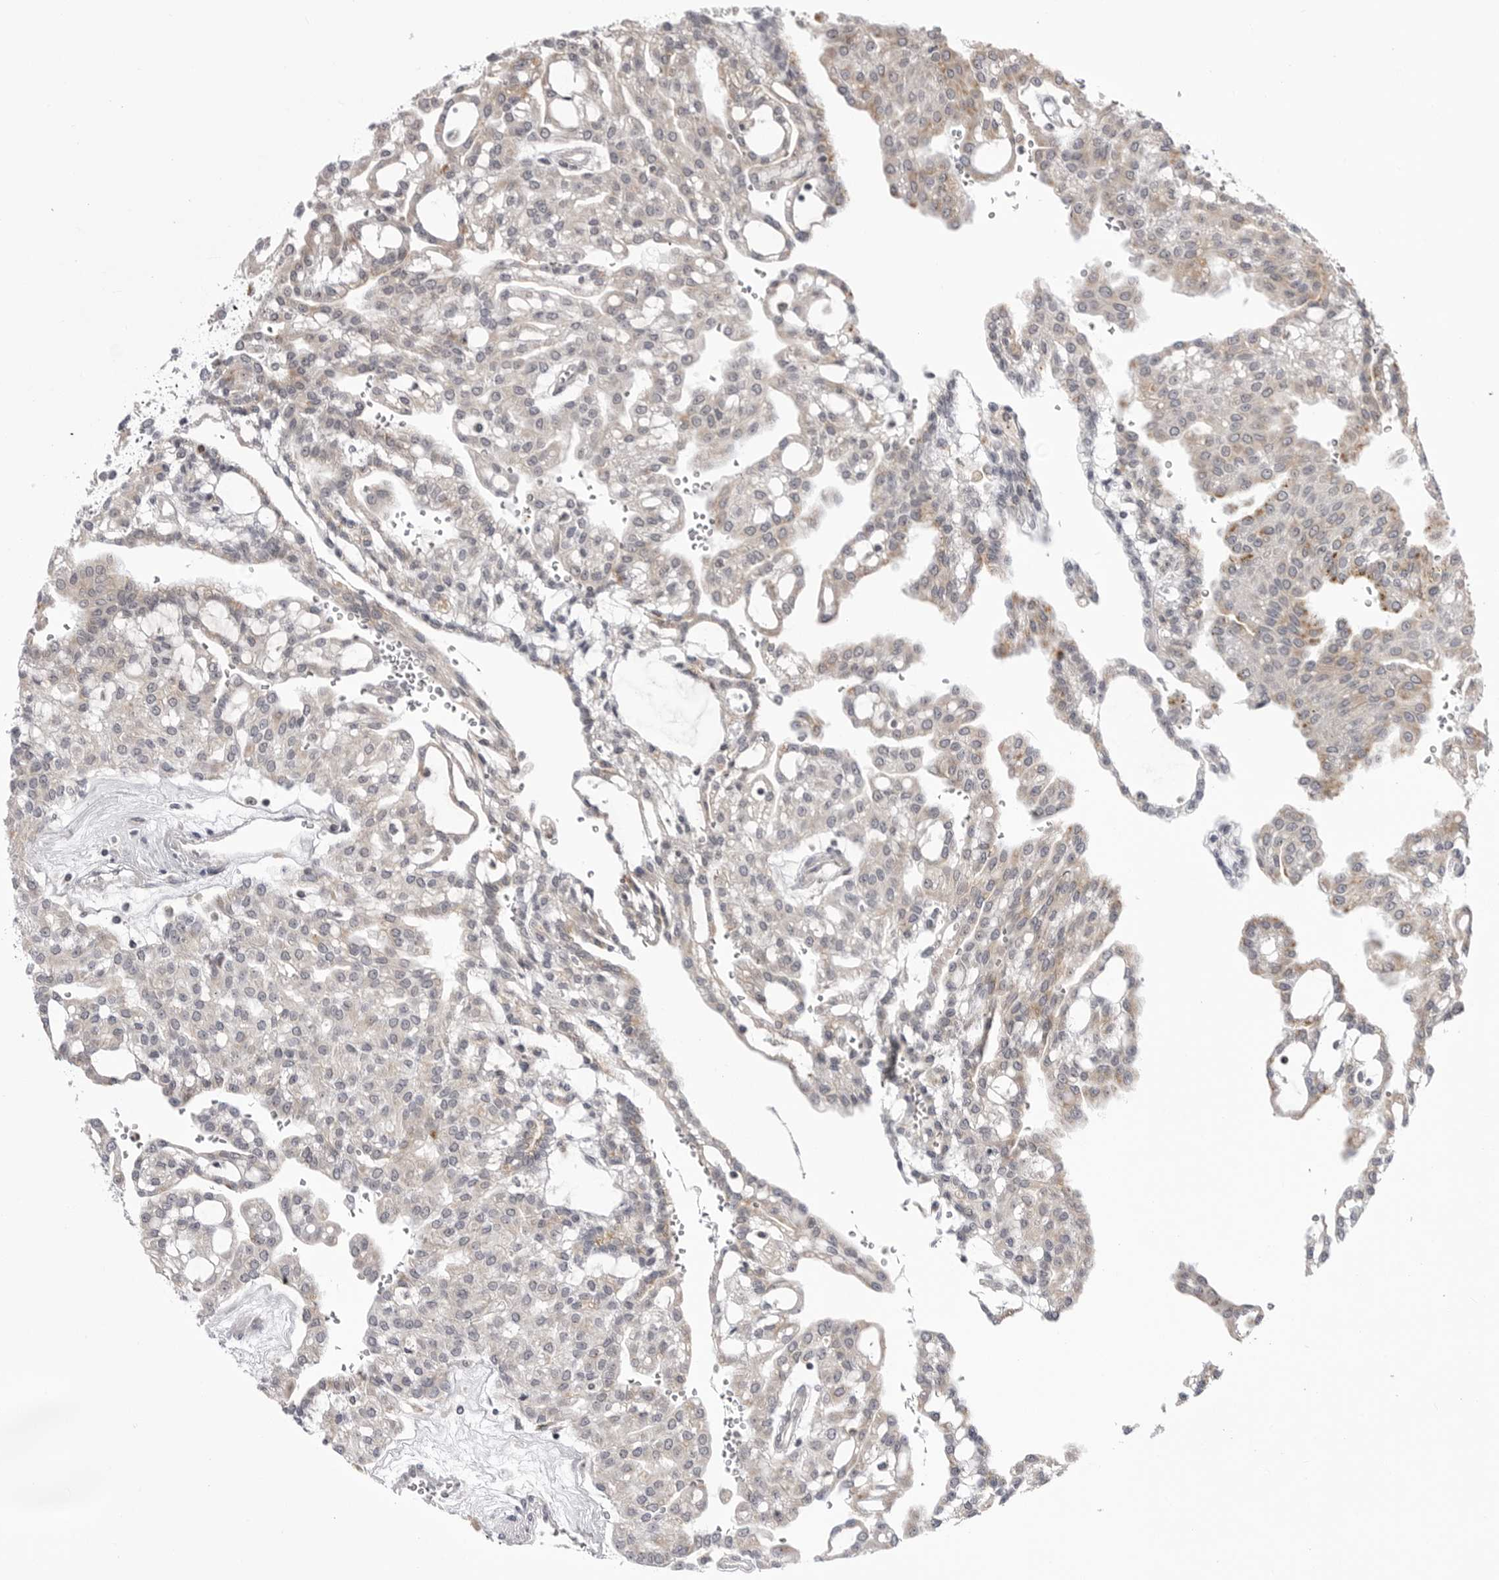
{"staining": {"intensity": "negative", "quantity": "none", "location": "none"}, "tissue": "renal cancer", "cell_type": "Tumor cells", "image_type": "cancer", "snomed": [{"axis": "morphology", "description": "Adenocarcinoma, NOS"}, {"axis": "topography", "description": "Kidney"}], "caption": "Image shows no protein expression in tumor cells of renal cancer tissue. (DAB (3,3'-diaminobenzidine) IHC visualized using brightfield microscopy, high magnification).", "gene": "CCDC18", "patient": {"sex": "male", "age": 63}}